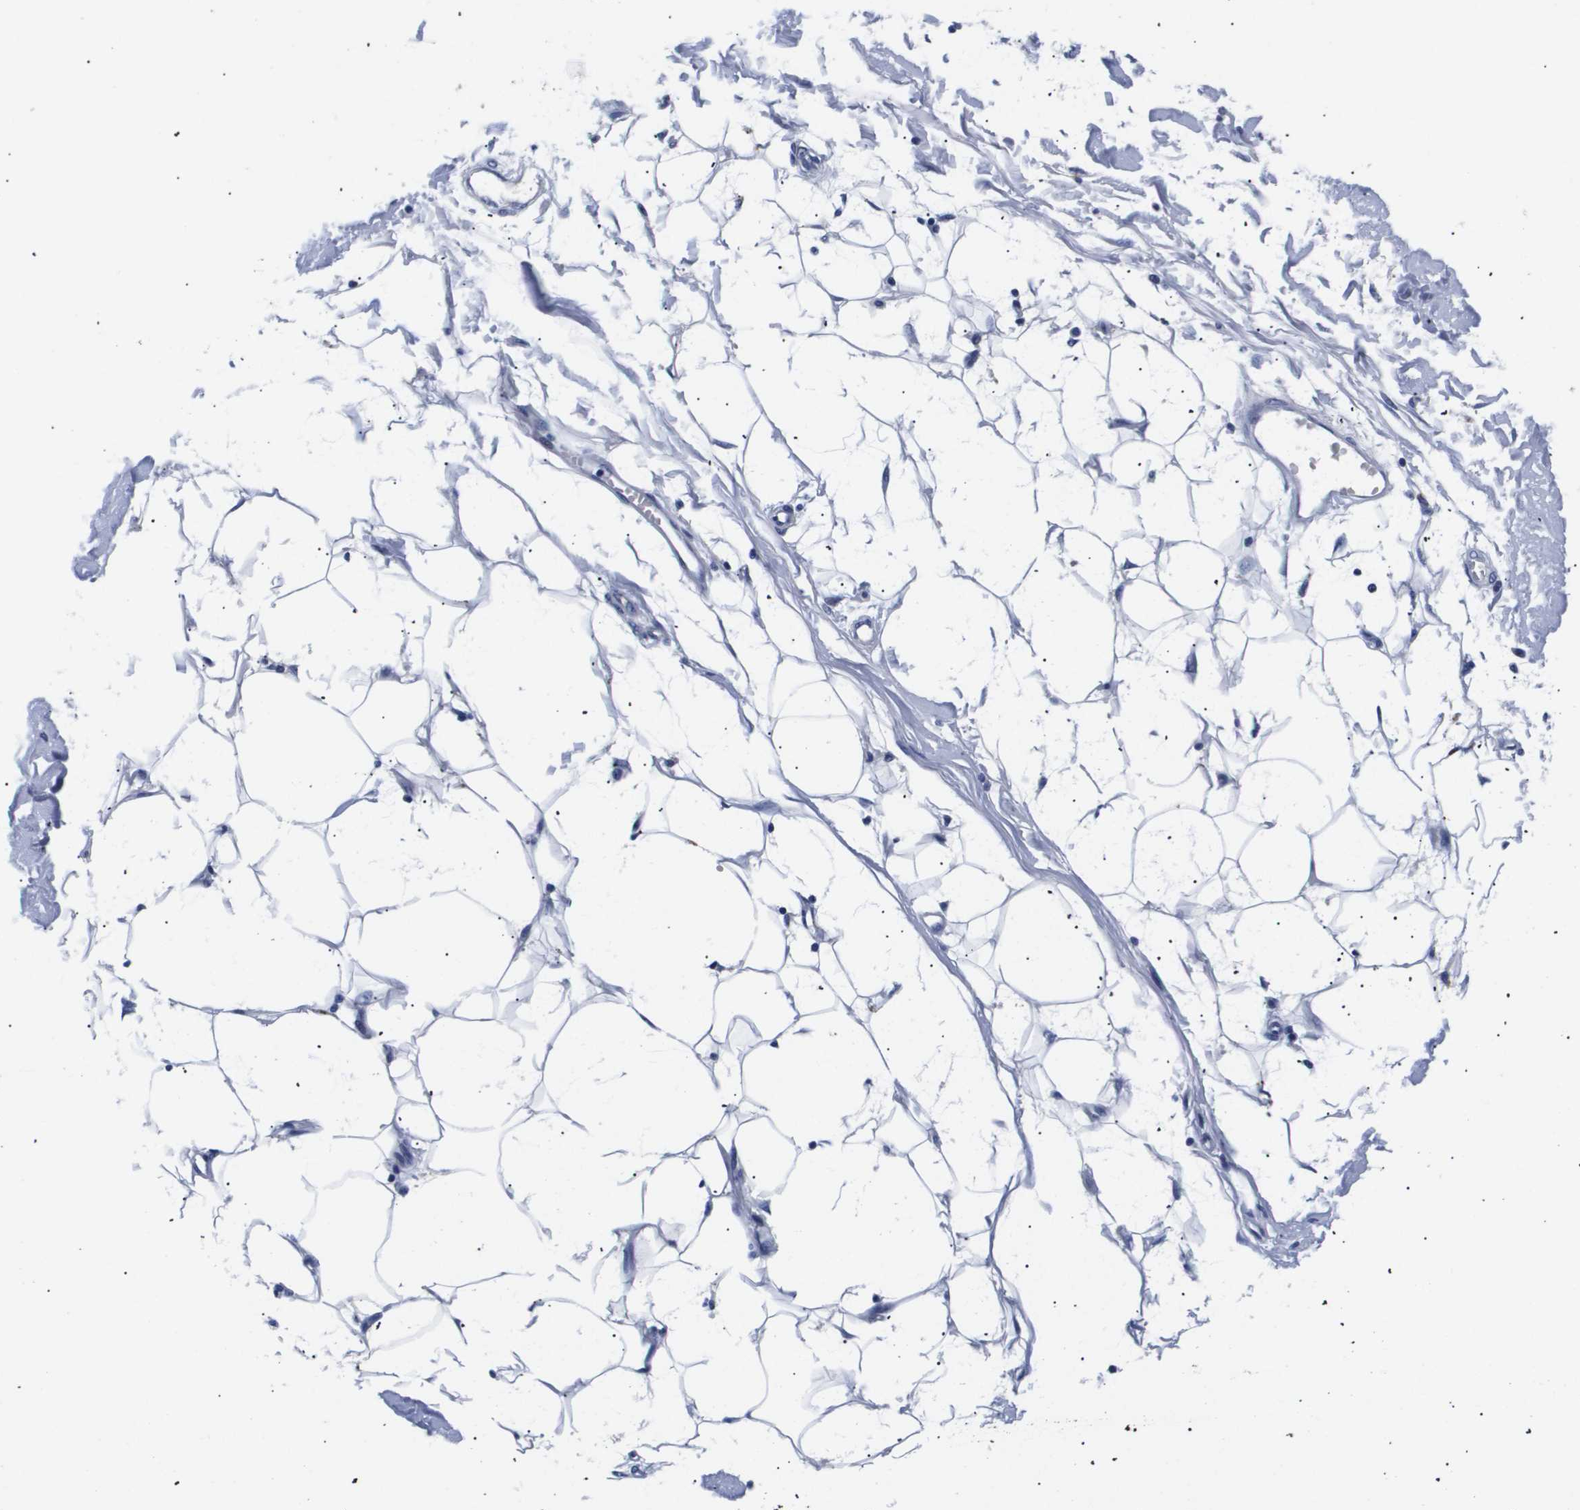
{"staining": {"intensity": "negative", "quantity": "none", "location": "none"}, "tissue": "adipose tissue", "cell_type": "Adipocytes", "image_type": "normal", "snomed": [{"axis": "morphology", "description": "Normal tissue, NOS"}, {"axis": "morphology", "description": "Squamous cell carcinoma, NOS"}, {"axis": "topography", "description": "Skin"}, {"axis": "topography", "description": "Peripheral nerve tissue"}], "caption": "Immunohistochemistry histopathology image of unremarkable adipose tissue stained for a protein (brown), which reveals no positivity in adipocytes.", "gene": "ATP6V0A4", "patient": {"sex": "male", "age": 83}}